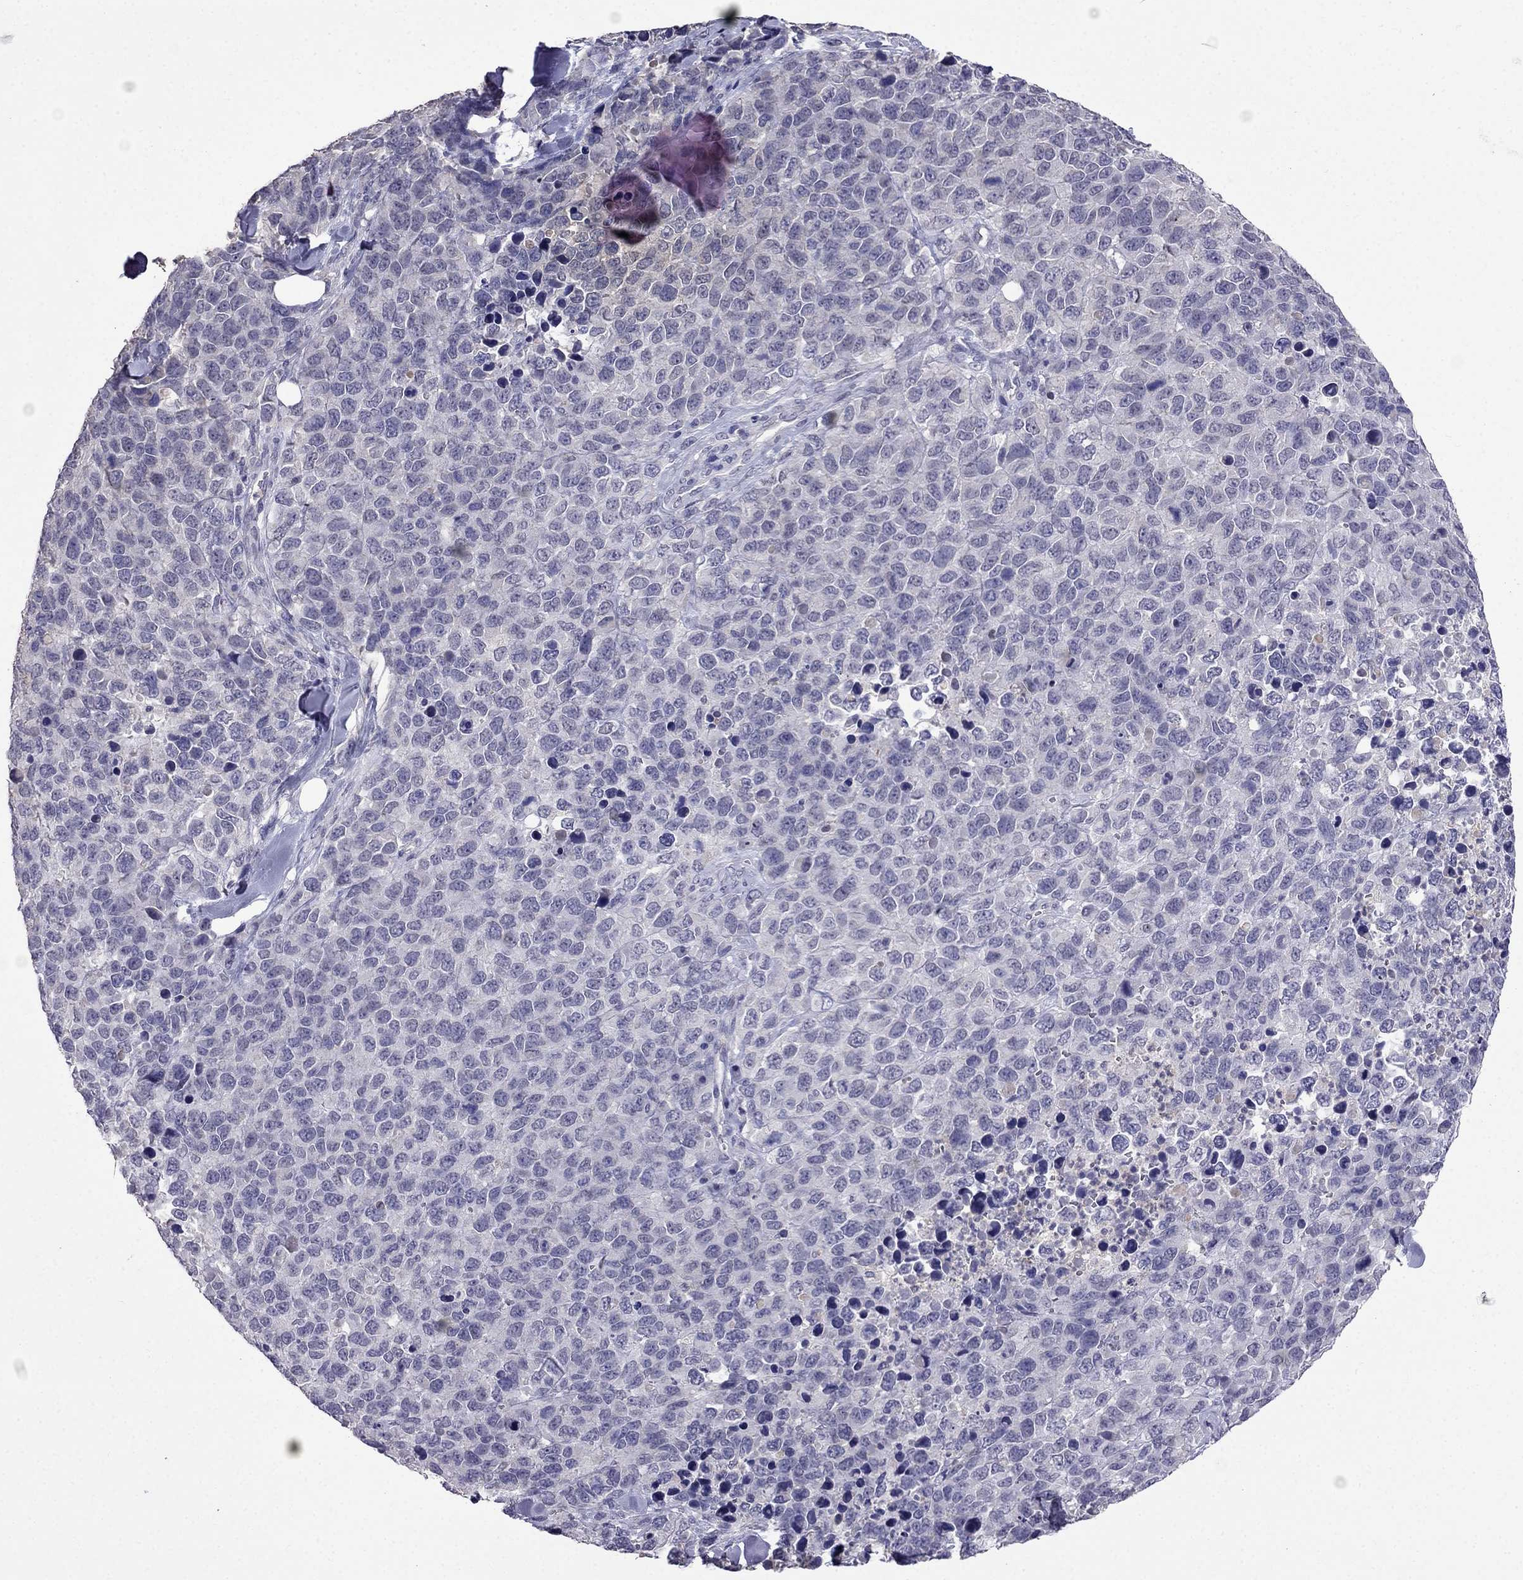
{"staining": {"intensity": "negative", "quantity": "none", "location": "none"}, "tissue": "melanoma", "cell_type": "Tumor cells", "image_type": "cancer", "snomed": [{"axis": "morphology", "description": "Malignant melanoma, Metastatic site"}, {"axis": "topography", "description": "Skin"}], "caption": "DAB (3,3'-diaminobenzidine) immunohistochemical staining of human malignant melanoma (metastatic site) reveals no significant staining in tumor cells.", "gene": "AQP9", "patient": {"sex": "male", "age": 84}}